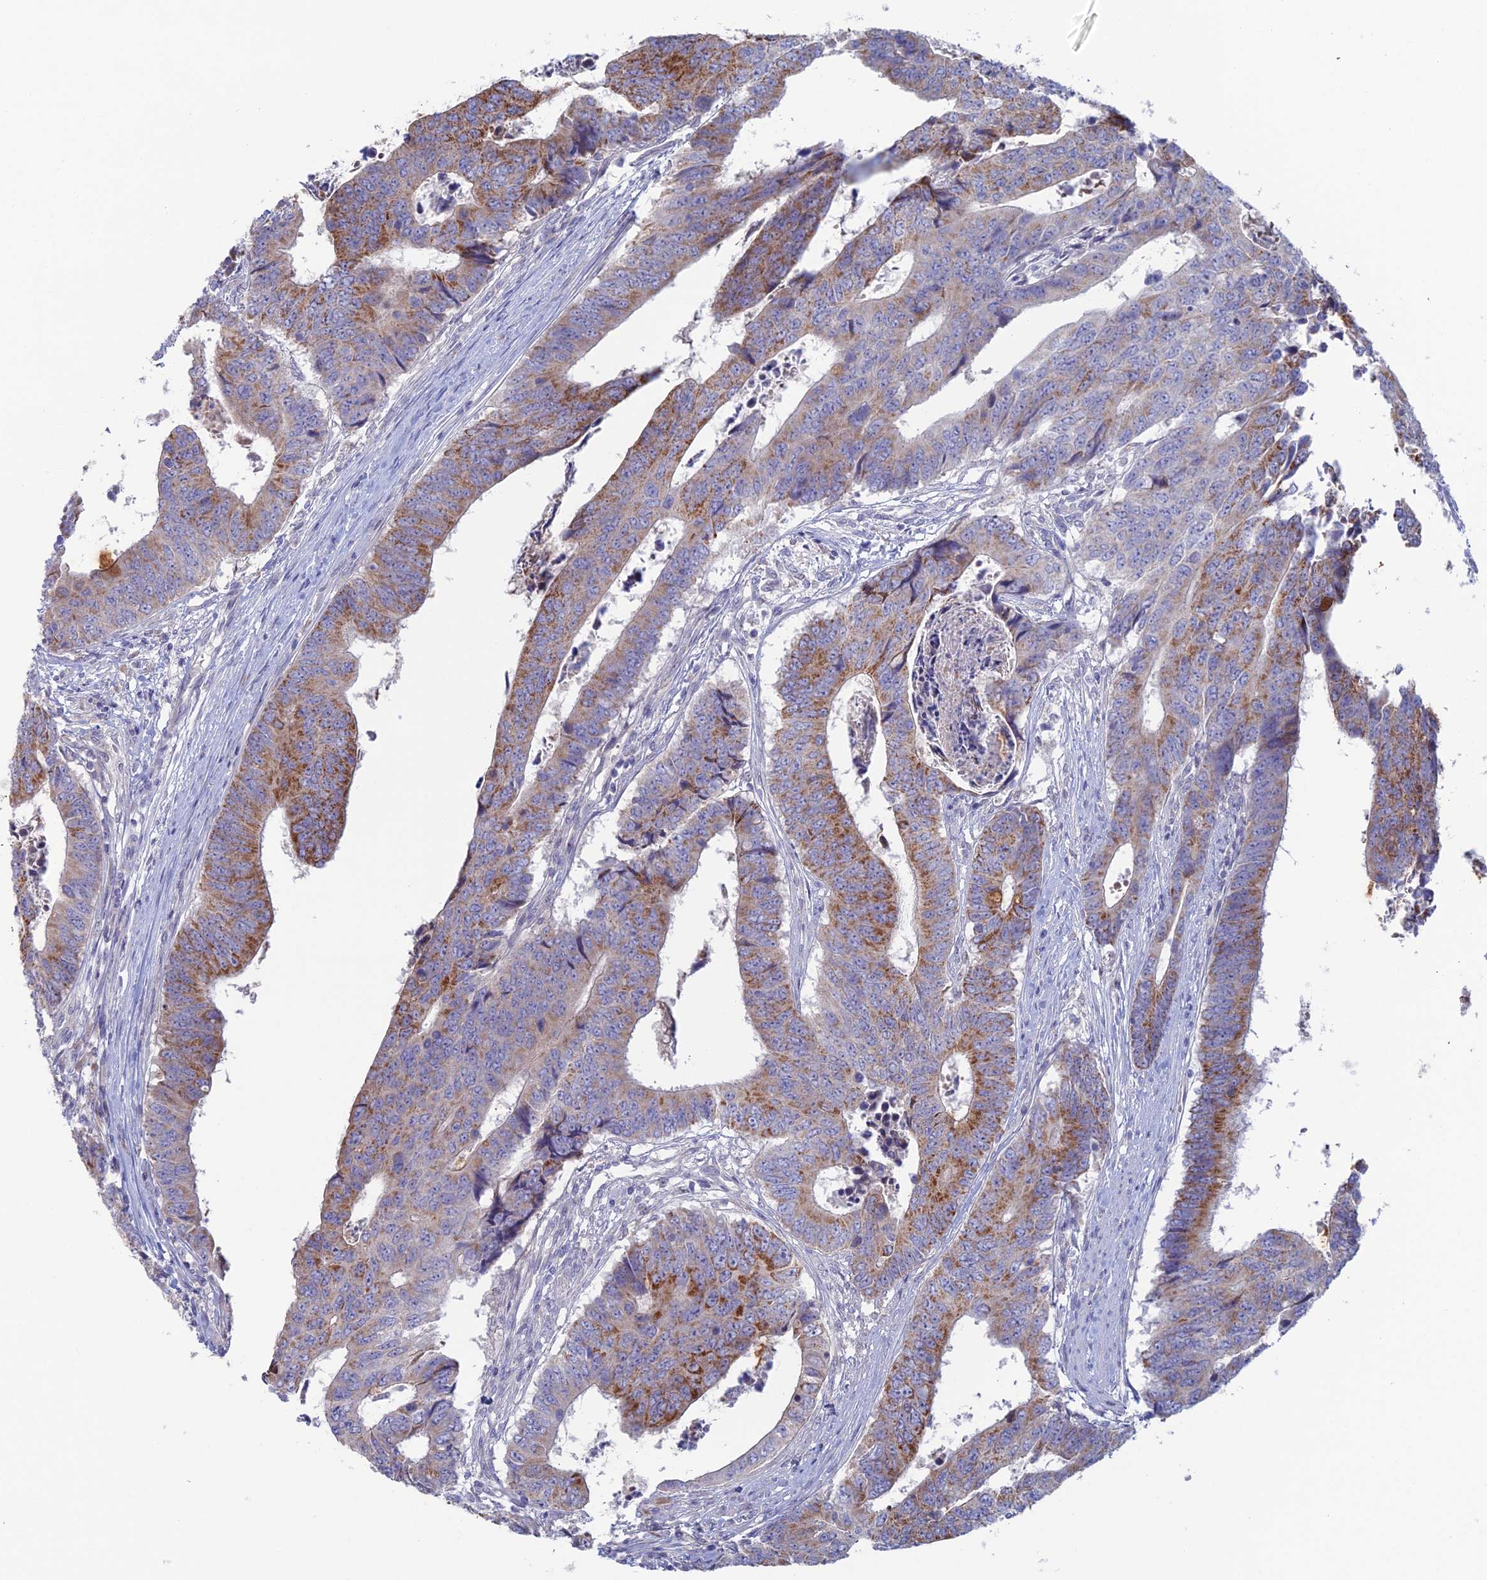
{"staining": {"intensity": "moderate", "quantity": ">75%", "location": "cytoplasmic/membranous"}, "tissue": "colorectal cancer", "cell_type": "Tumor cells", "image_type": "cancer", "snomed": [{"axis": "morphology", "description": "Adenocarcinoma, NOS"}, {"axis": "topography", "description": "Rectum"}], "caption": "A brown stain shows moderate cytoplasmic/membranous staining of a protein in colorectal cancer (adenocarcinoma) tumor cells.", "gene": "ARL16", "patient": {"sex": "male", "age": 84}}